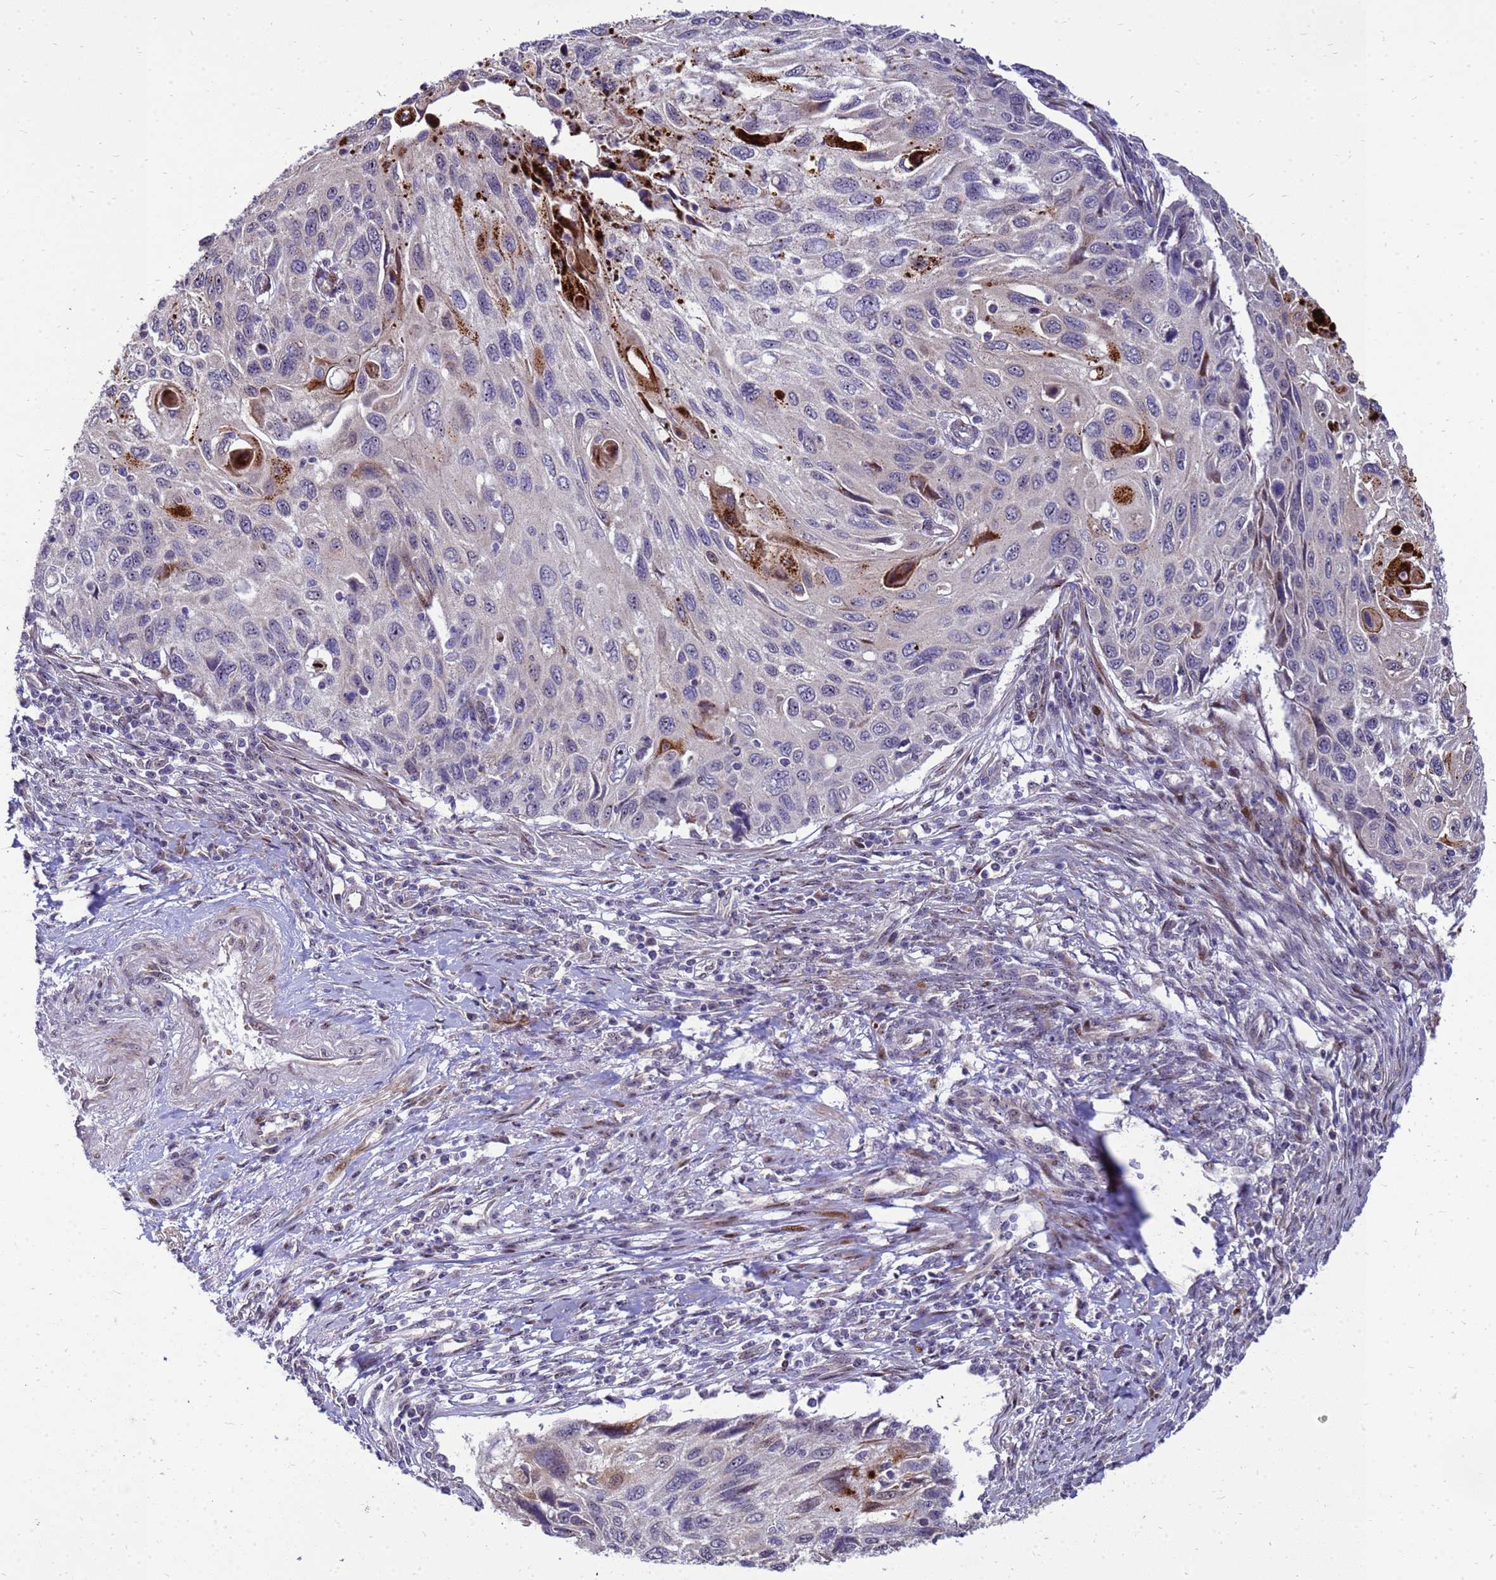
{"staining": {"intensity": "moderate", "quantity": "<25%", "location": "cytoplasmic/membranous"}, "tissue": "cervical cancer", "cell_type": "Tumor cells", "image_type": "cancer", "snomed": [{"axis": "morphology", "description": "Squamous cell carcinoma, NOS"}, {"axis": "topography", "description": "Cervix"}], "caption": "Protein staining displays moderate cytoplasmic/membranous staining in approximately <25% of tumor cells in squamous cell carcinoma (cervical).", "gene": "RSPO1", "patient": {"sex": "female", "age": 70}}